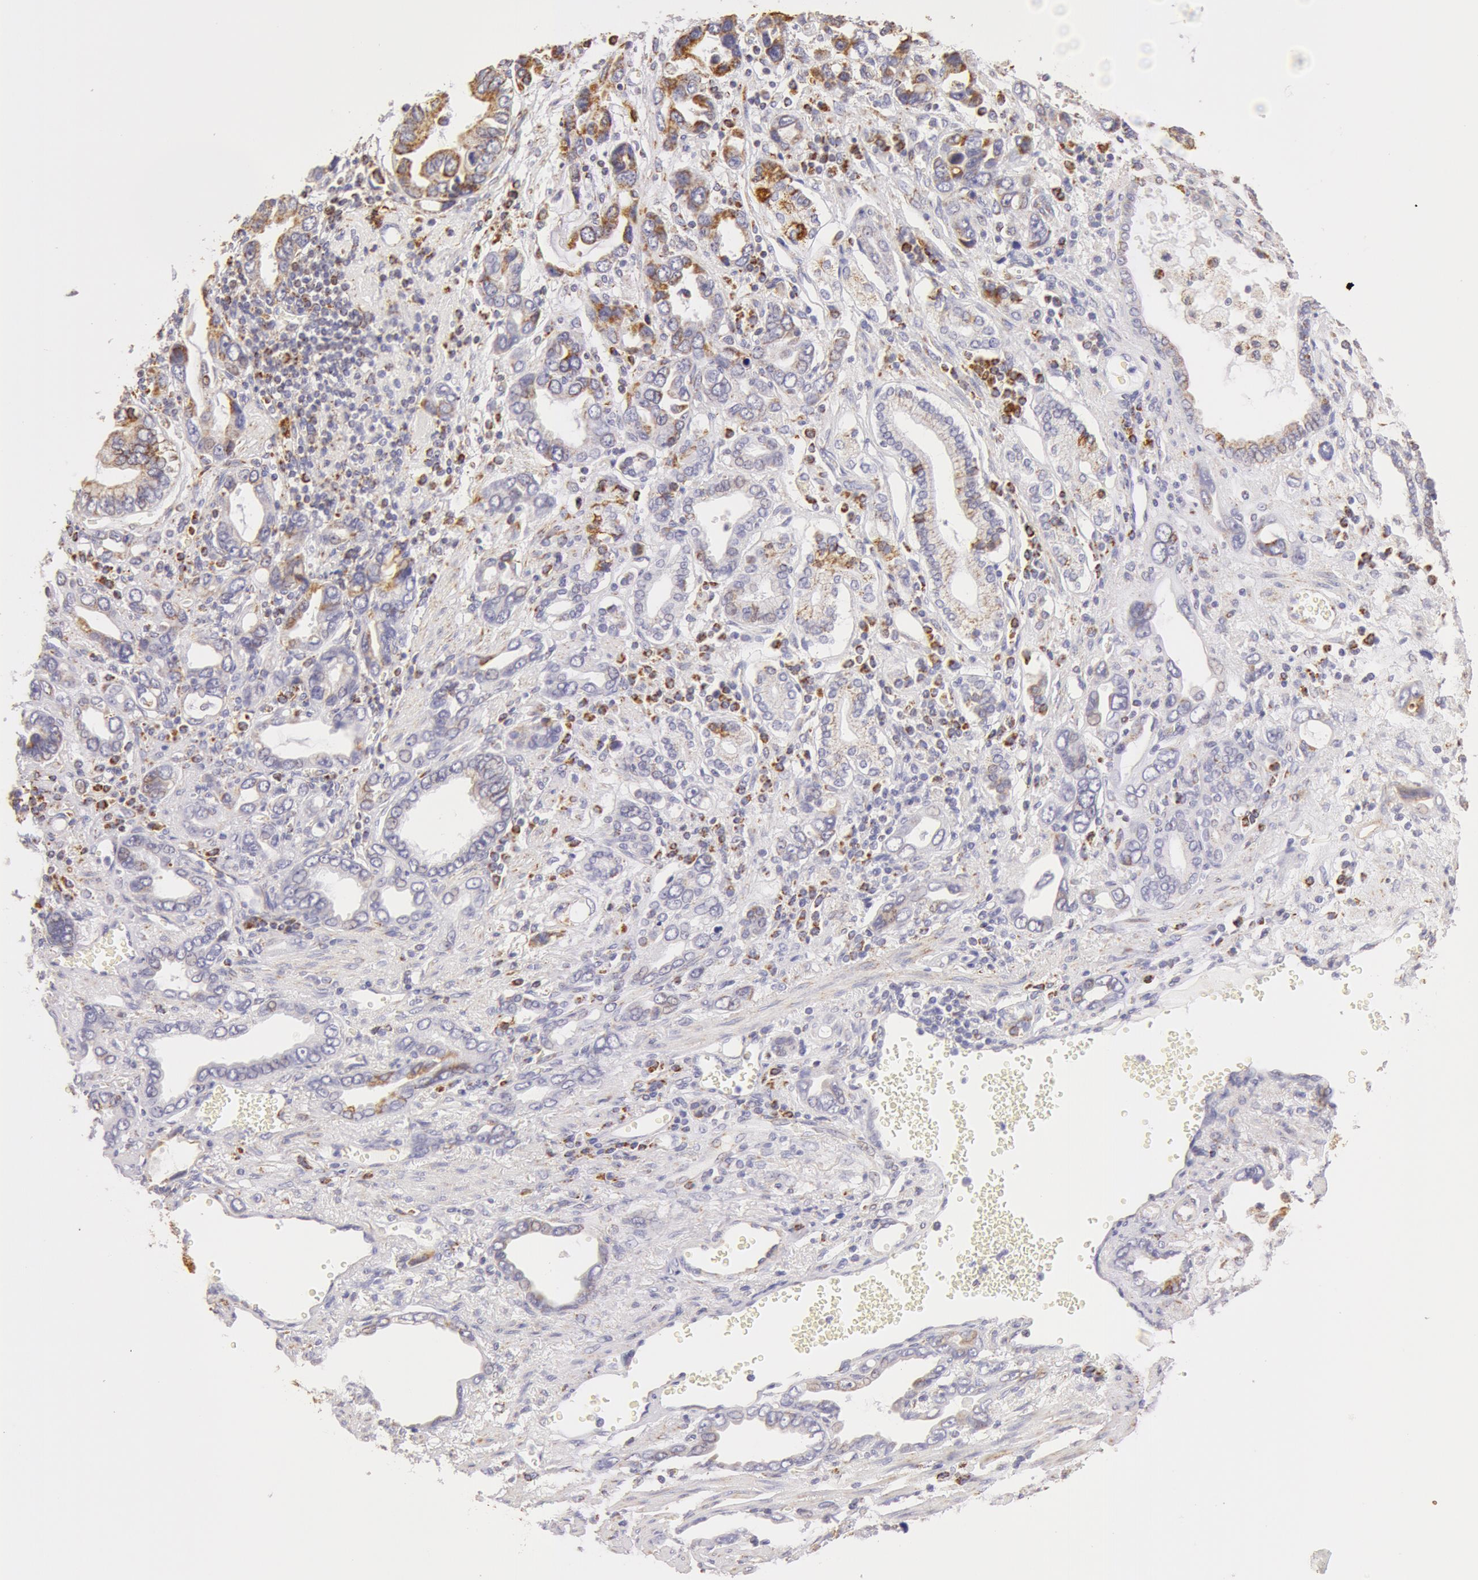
{"staining": {"intensity": "moderate", "quantity": "<25%", "location": "cytoplasmic/membranous"}, "tissue": "stomach cancer", "cell_type": "Tumor cells", "image_type": "cancer", "snomed": [{"axis": "morphology", "description": "Adenocarcinoma, NOS"}, {"axis": "topography", "description": "Stomach"}], "caption": "Moderate cytoplasmic/membranous positivity is identified in about <25% of tumor cells in adenocarcinoma (stomach).", "gene": "ATP5F1B", "patient": {"sex": "male", "age": 78}}